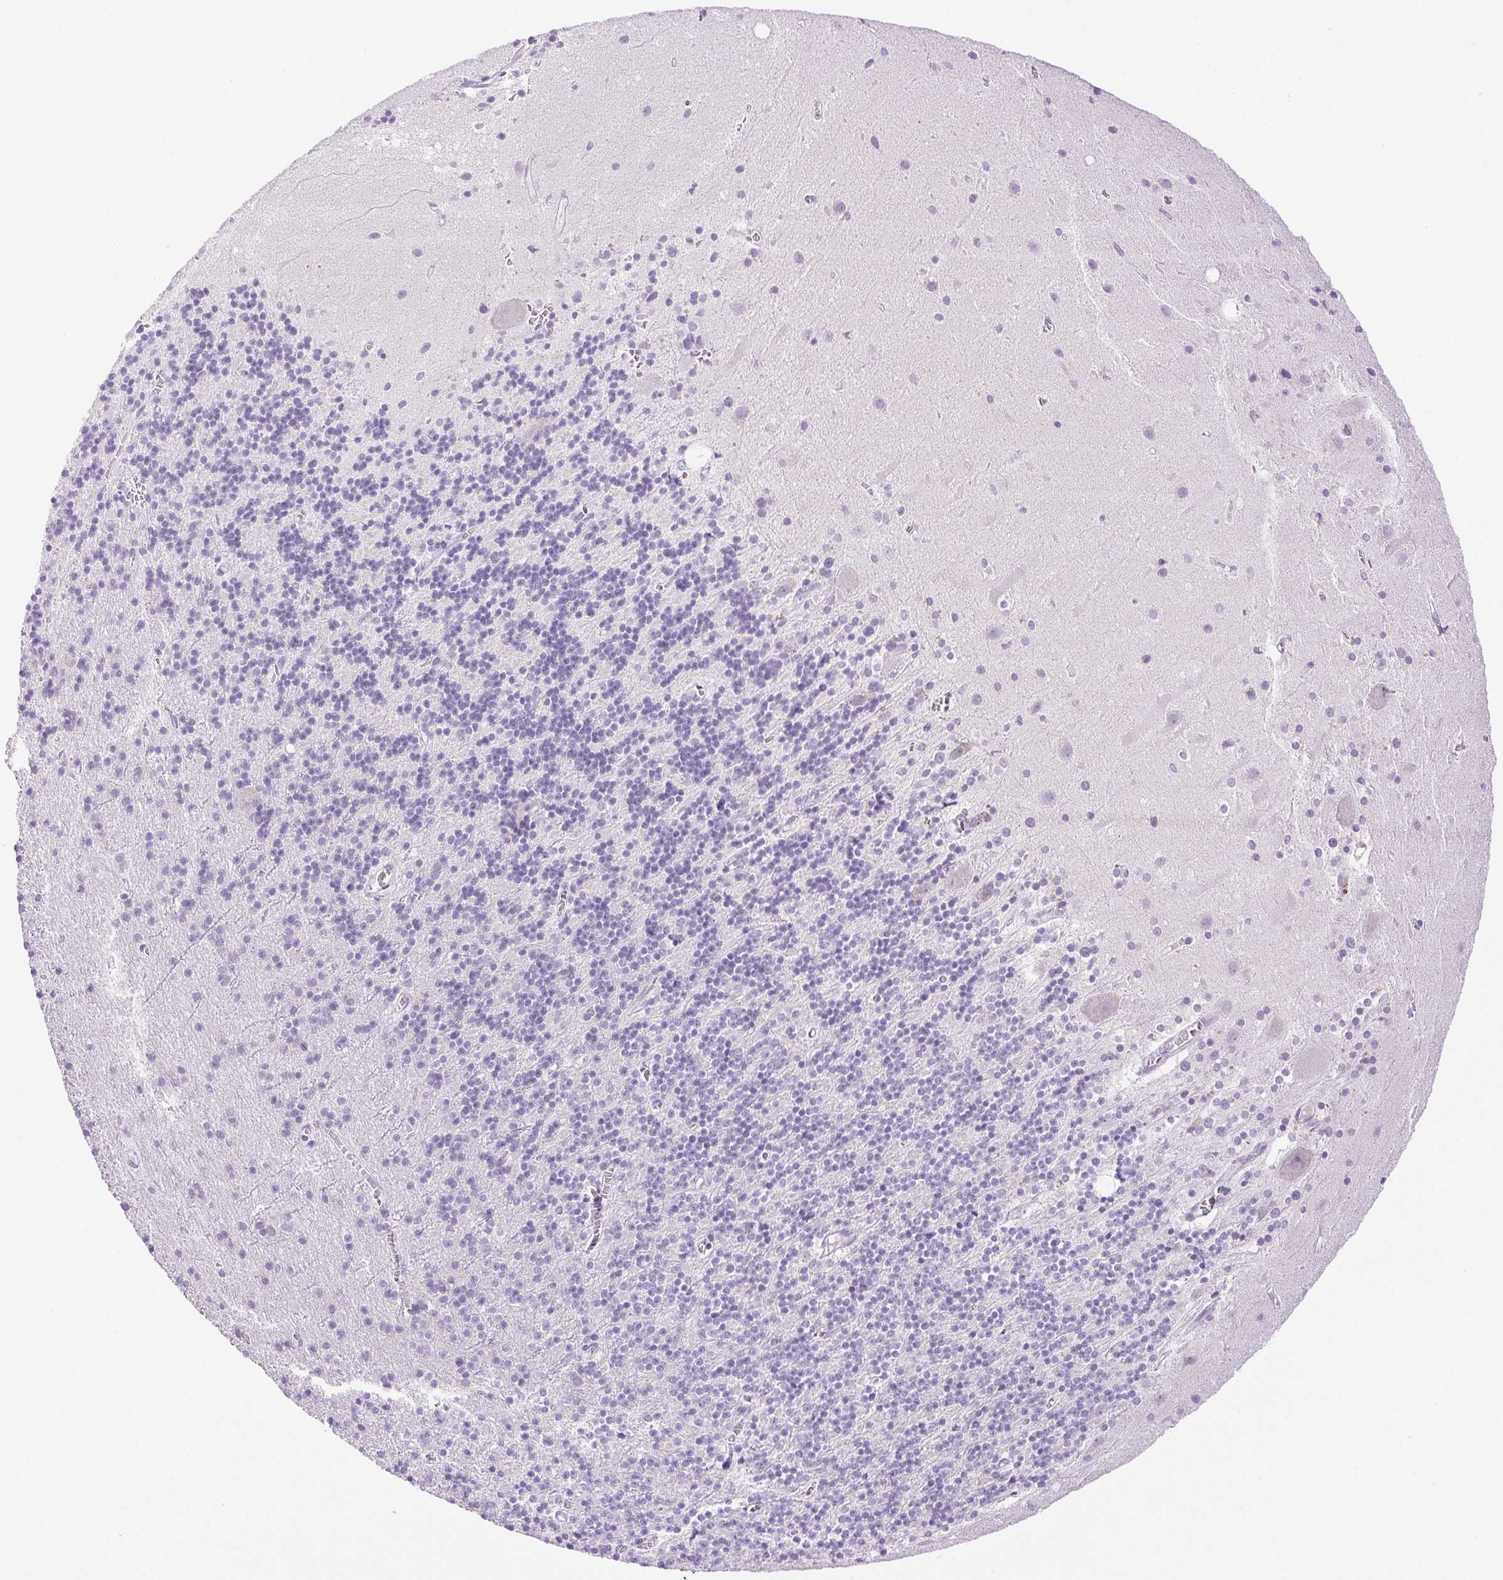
{"staining": {"intensity": "negative", "quantity": "none", "location": "none"}, "tissue": "cerebellum", "cell_type": "Cells in granular layer", "image_type": "normal", "snomed": [{"axis": "morphology", "description": "Normal tissue, NOS"}, {"axis": "topography", "description": "Cerebellum"}], "caption": "Immunohistochemistry image of normal cerebellum: cerebellum stained with DAB (3,3'-diaminobenzidine) shows no significant protein staining in cells in granular layer.", "gene": "PAPPA2", "patient": {"sex": "male", "age": 70}}